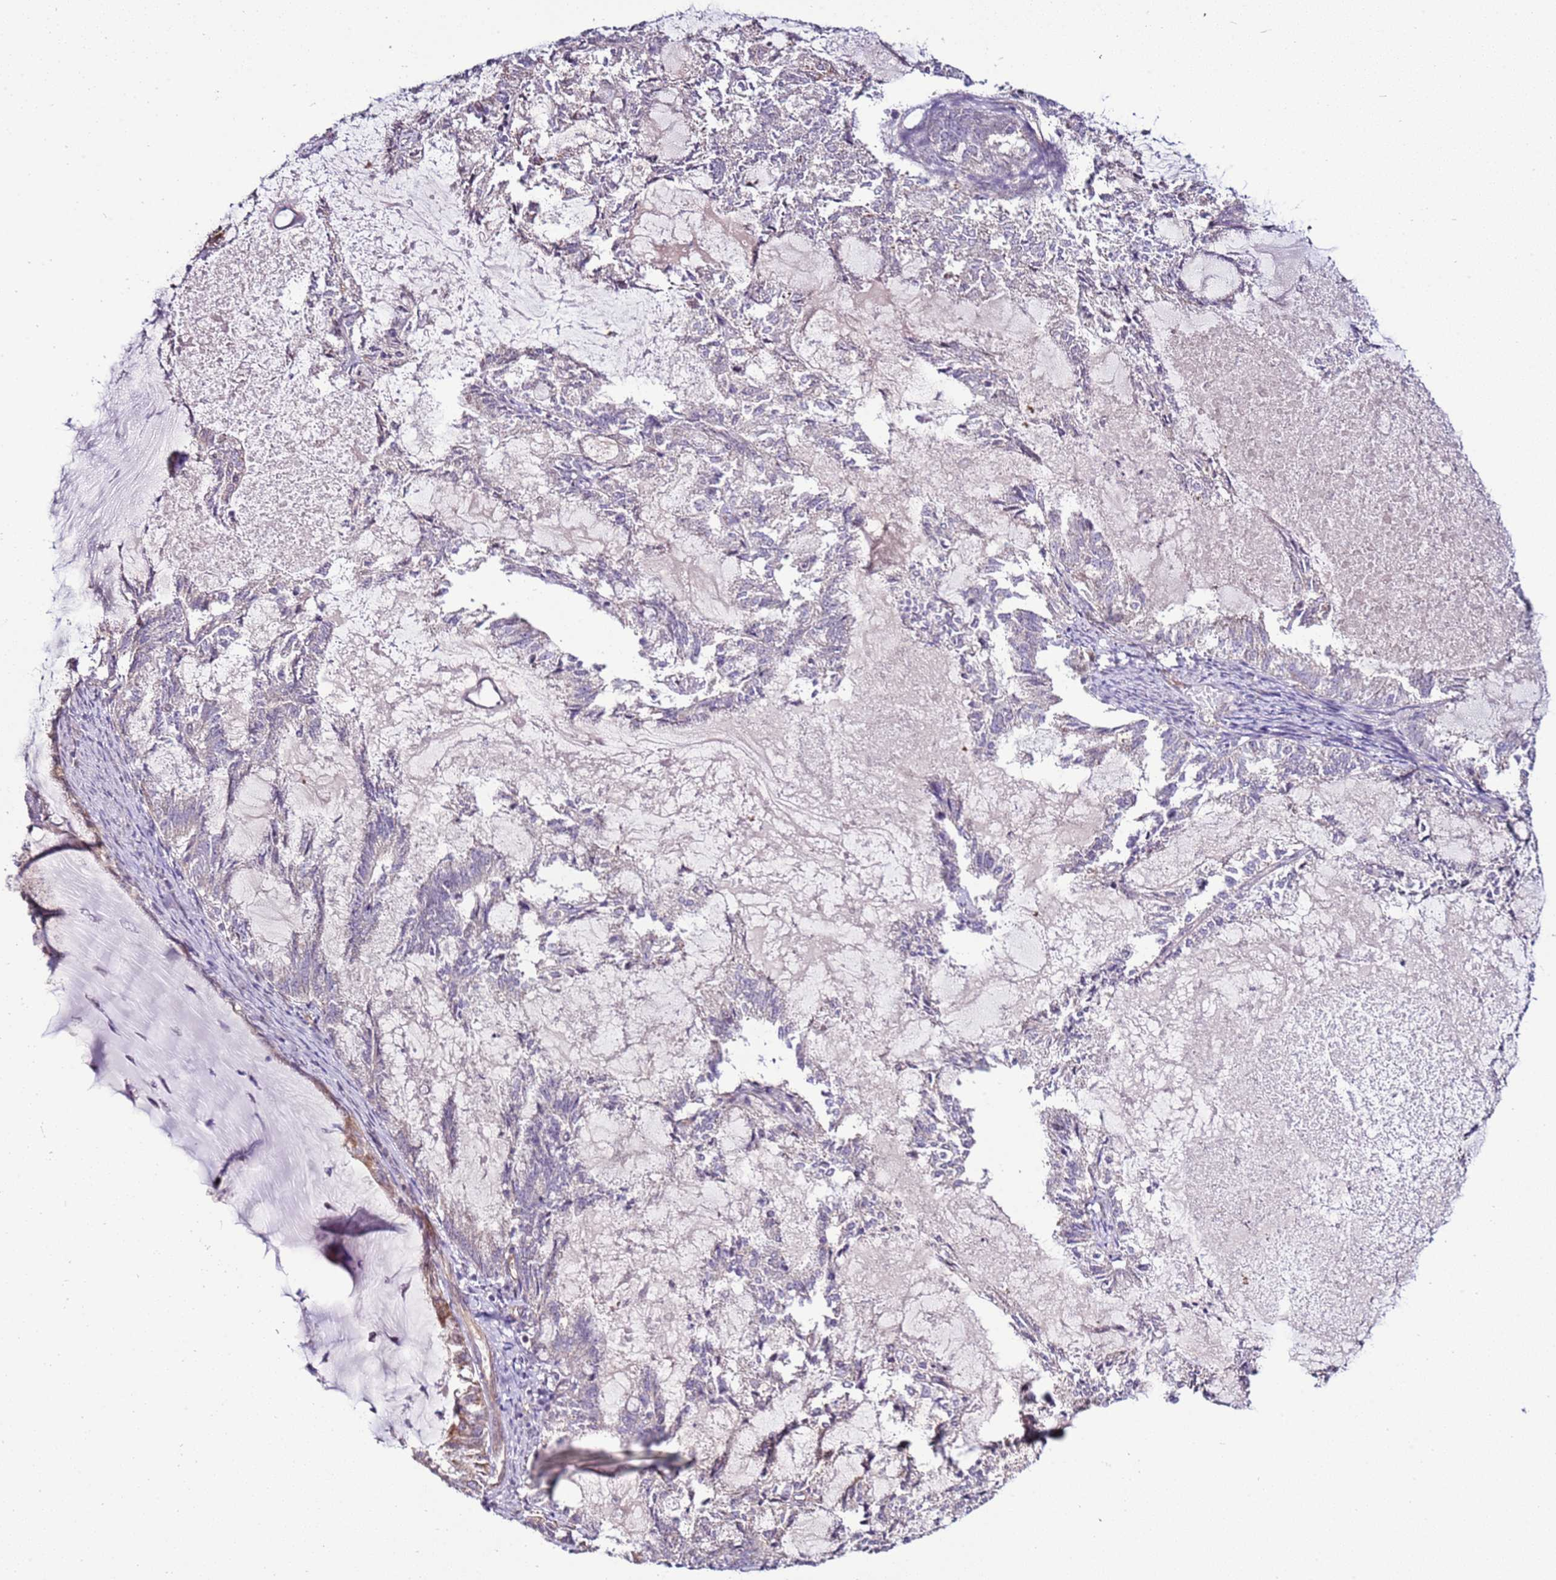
{"staining": {"intensity": "moderate", "quantity": "<25%", "location": "cytoplasmic/membranous"}, "tissue": "endometrial cancer", "cell_type": "Tumor cells", "image_type": "cancer", "snomed": [{"axis": "morphology", "description": "Adenocarcinoma, NOS"}, {"axis": "topography", "description": "Endometrium"}], "caption": "Immunohistochemical staining of human endometrial adenocarcinoma shows low levels of moderate cytoplasmic/membranous protein expression in approximately <25% of tumor cells.", "gene": "SCARA3", "patient": {"sex": "female", "age": 86}}